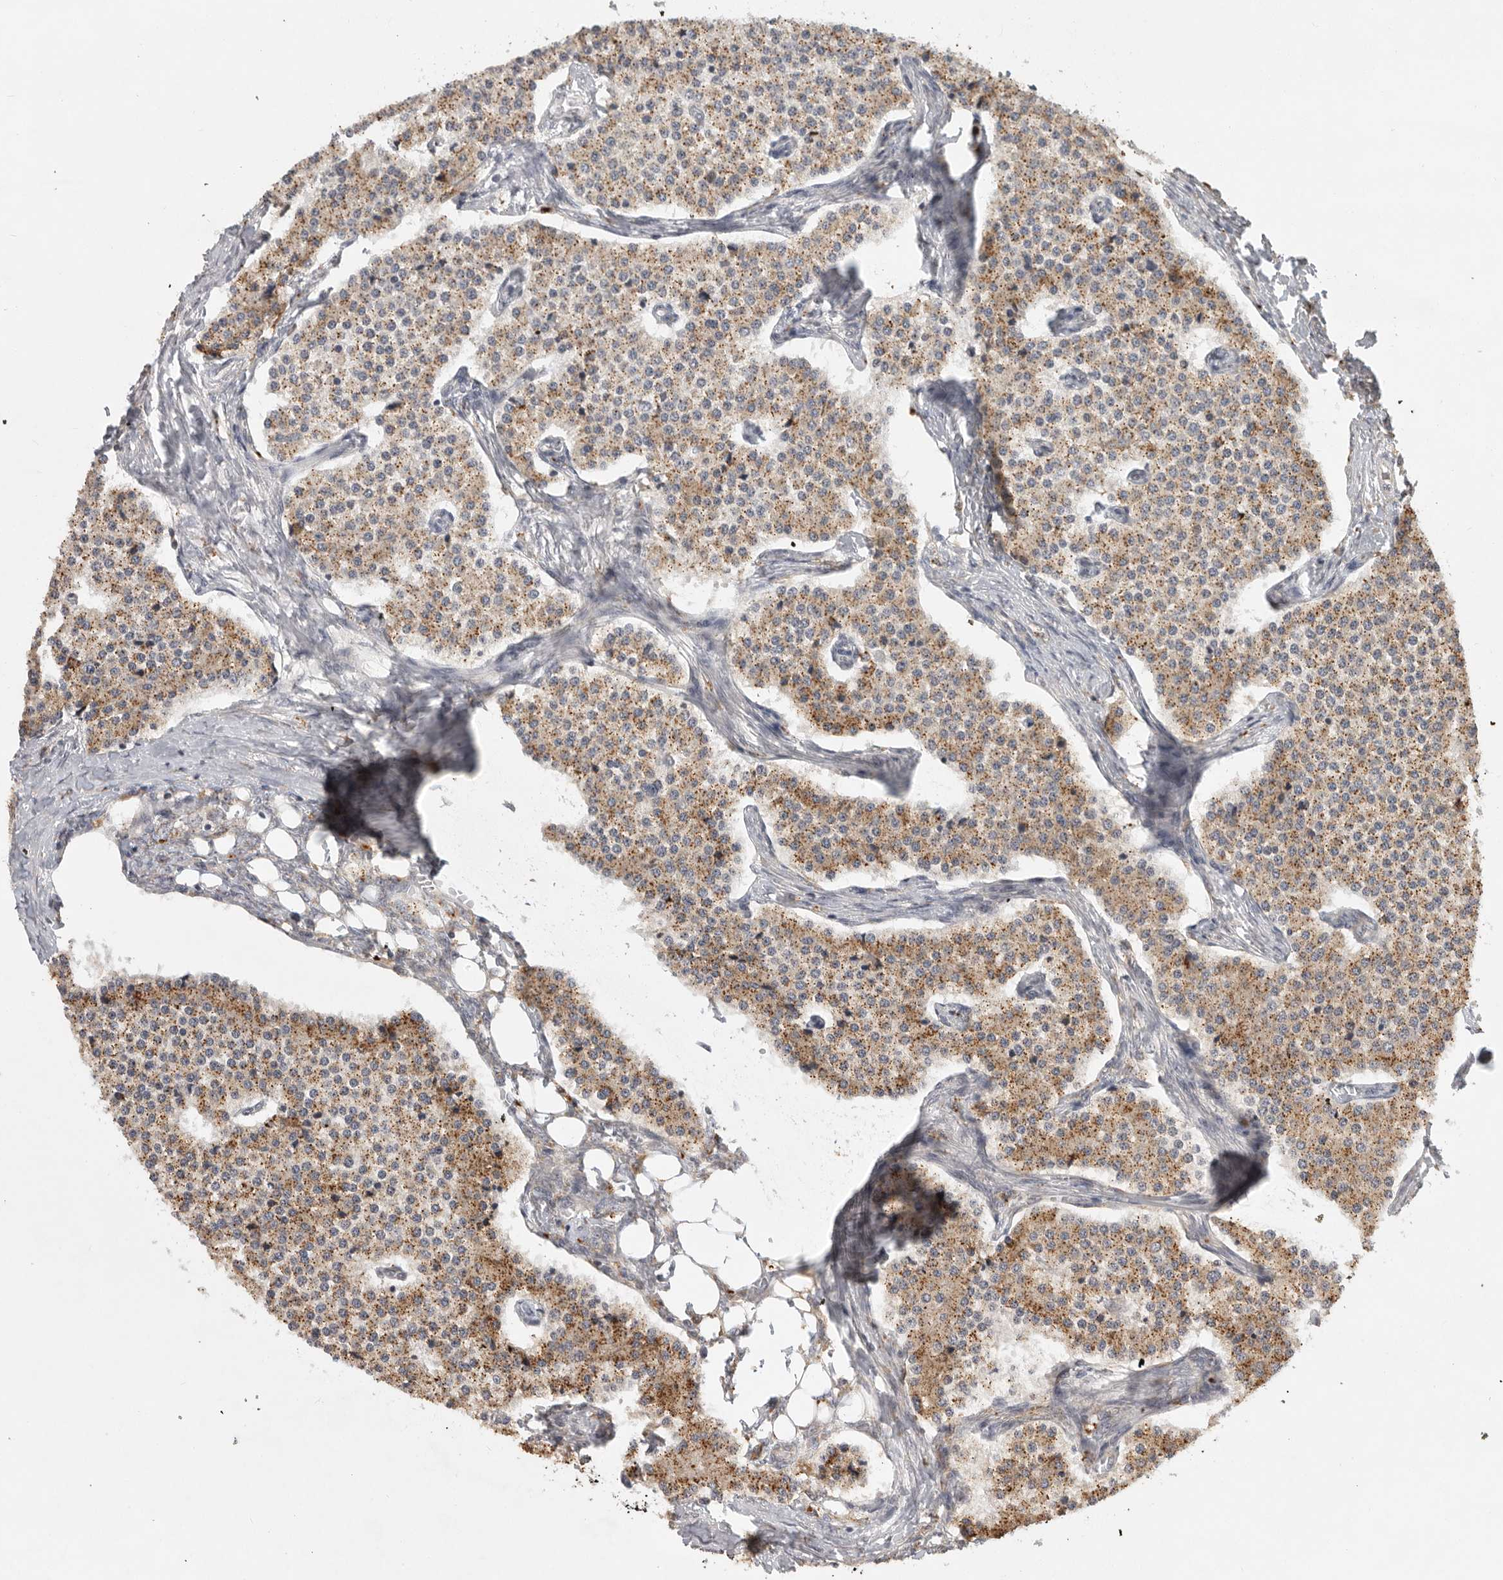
{"staining": {"intensity": "moderate", "quantity": ">75%", "location": "cytoplasmic/membranous"}, "tissue": "carcinoid", "cell_type": "Tumor cells", "image_type": "cancer", "snomed": [{"axis": "morphology", "description": "Carcinoid, malignant, NOS"}, {"axis": "topography", "description": "Colon"}], "caption": "Protein expression analysis of malignant carcinoid reveals moderate cytoplasmic/membranous expression in about >75% of tumor cells.", "gene": "ZNF83", "patient": {"sex": "female", "age": 52}}